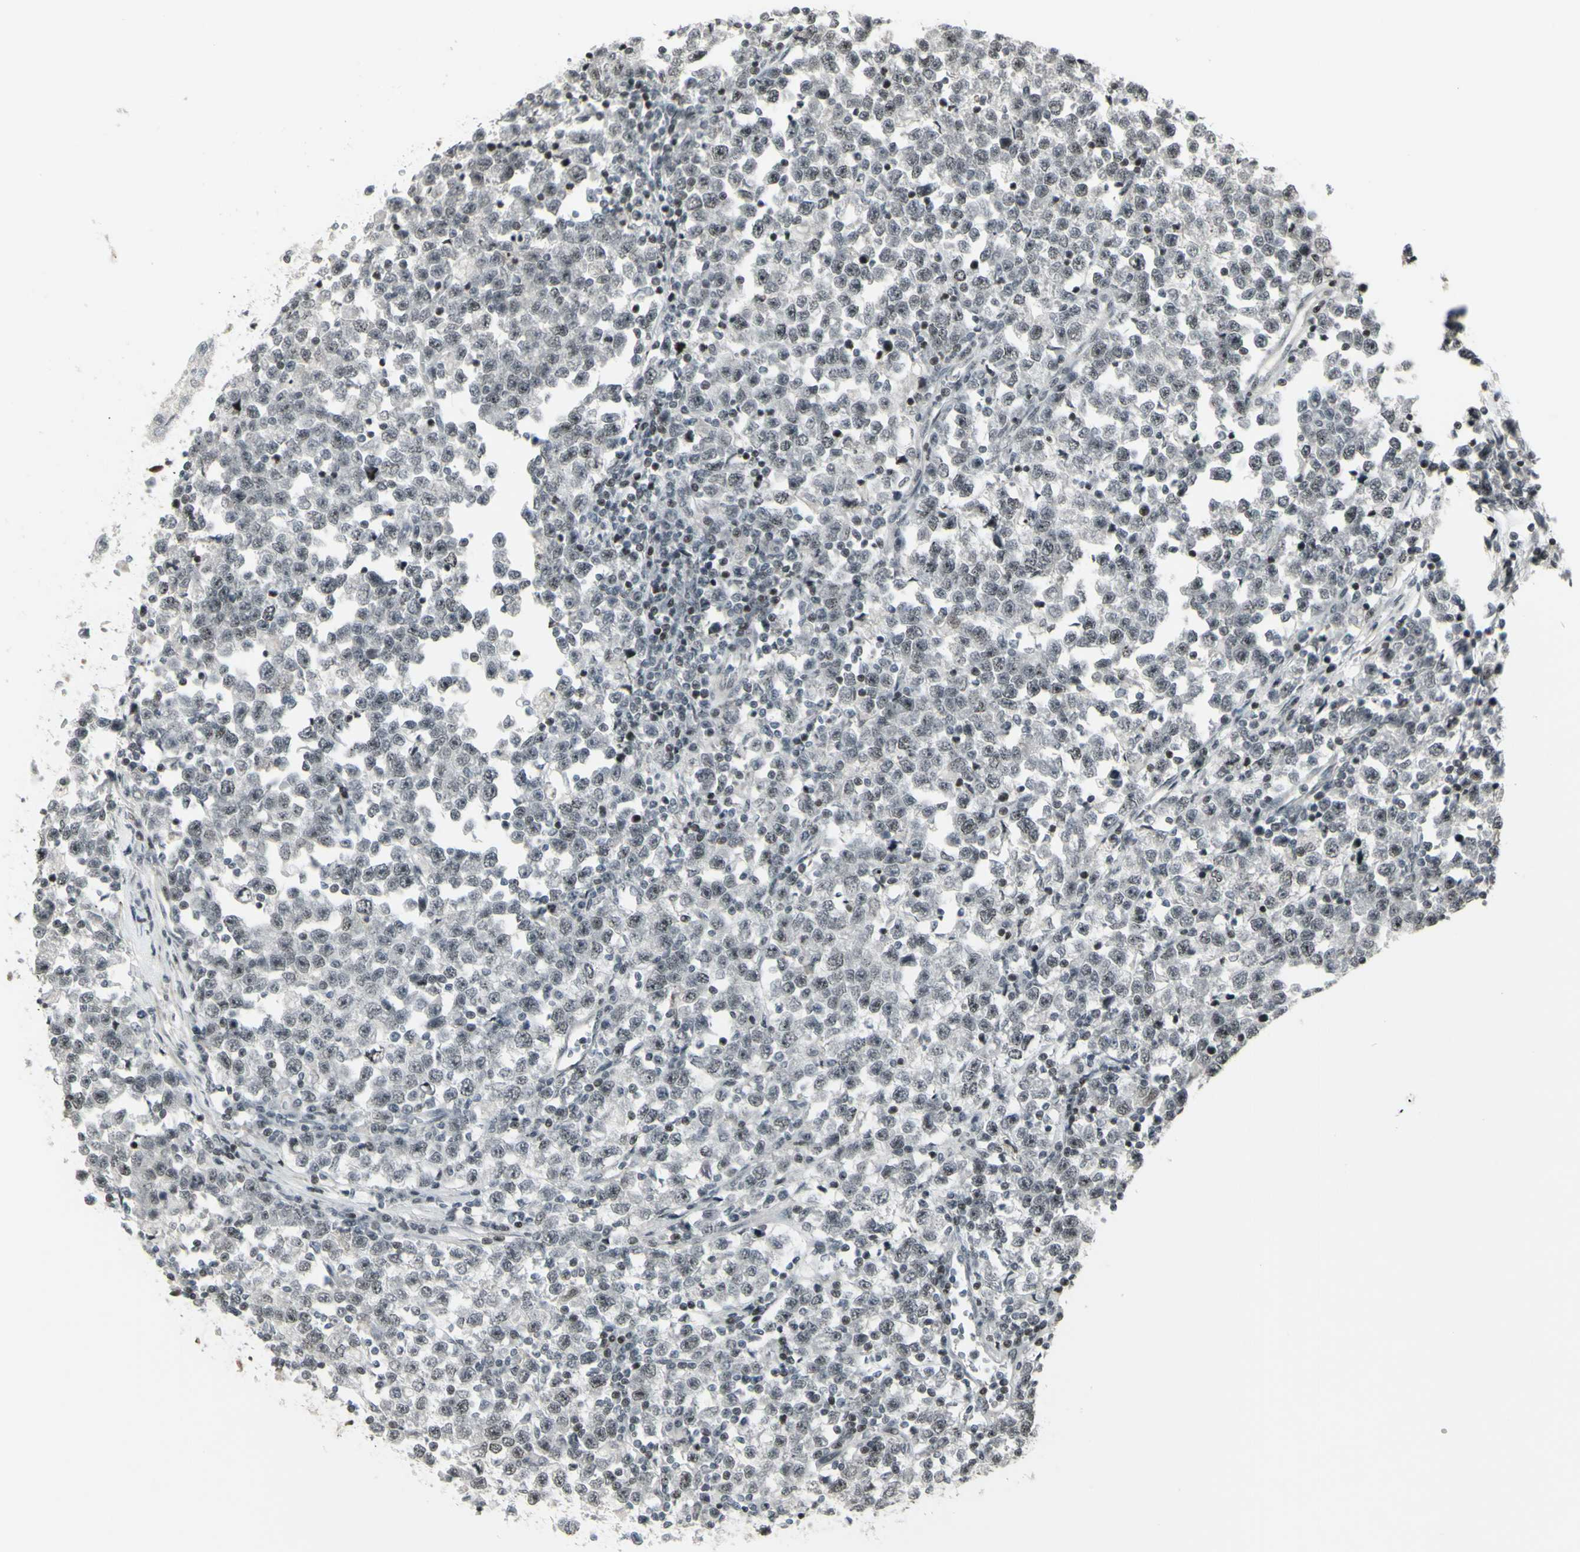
{"staining": {"intensity": "negative", "quantity": "none", "location": "none"}, "tissue": "testis cancer", "cell_type": "Tumor cells", "image_type": "cancer", "snomed": [{"axis": "morphology", "description": "Seminoma, NOS"}, {"axis": "topography", "description": "Testis"}], "caption": "The micrograph shows no staining of tumor cells in testis cancer.", "gene": "SUPT6H", "patient": {"sex": "male", "age": 43}}